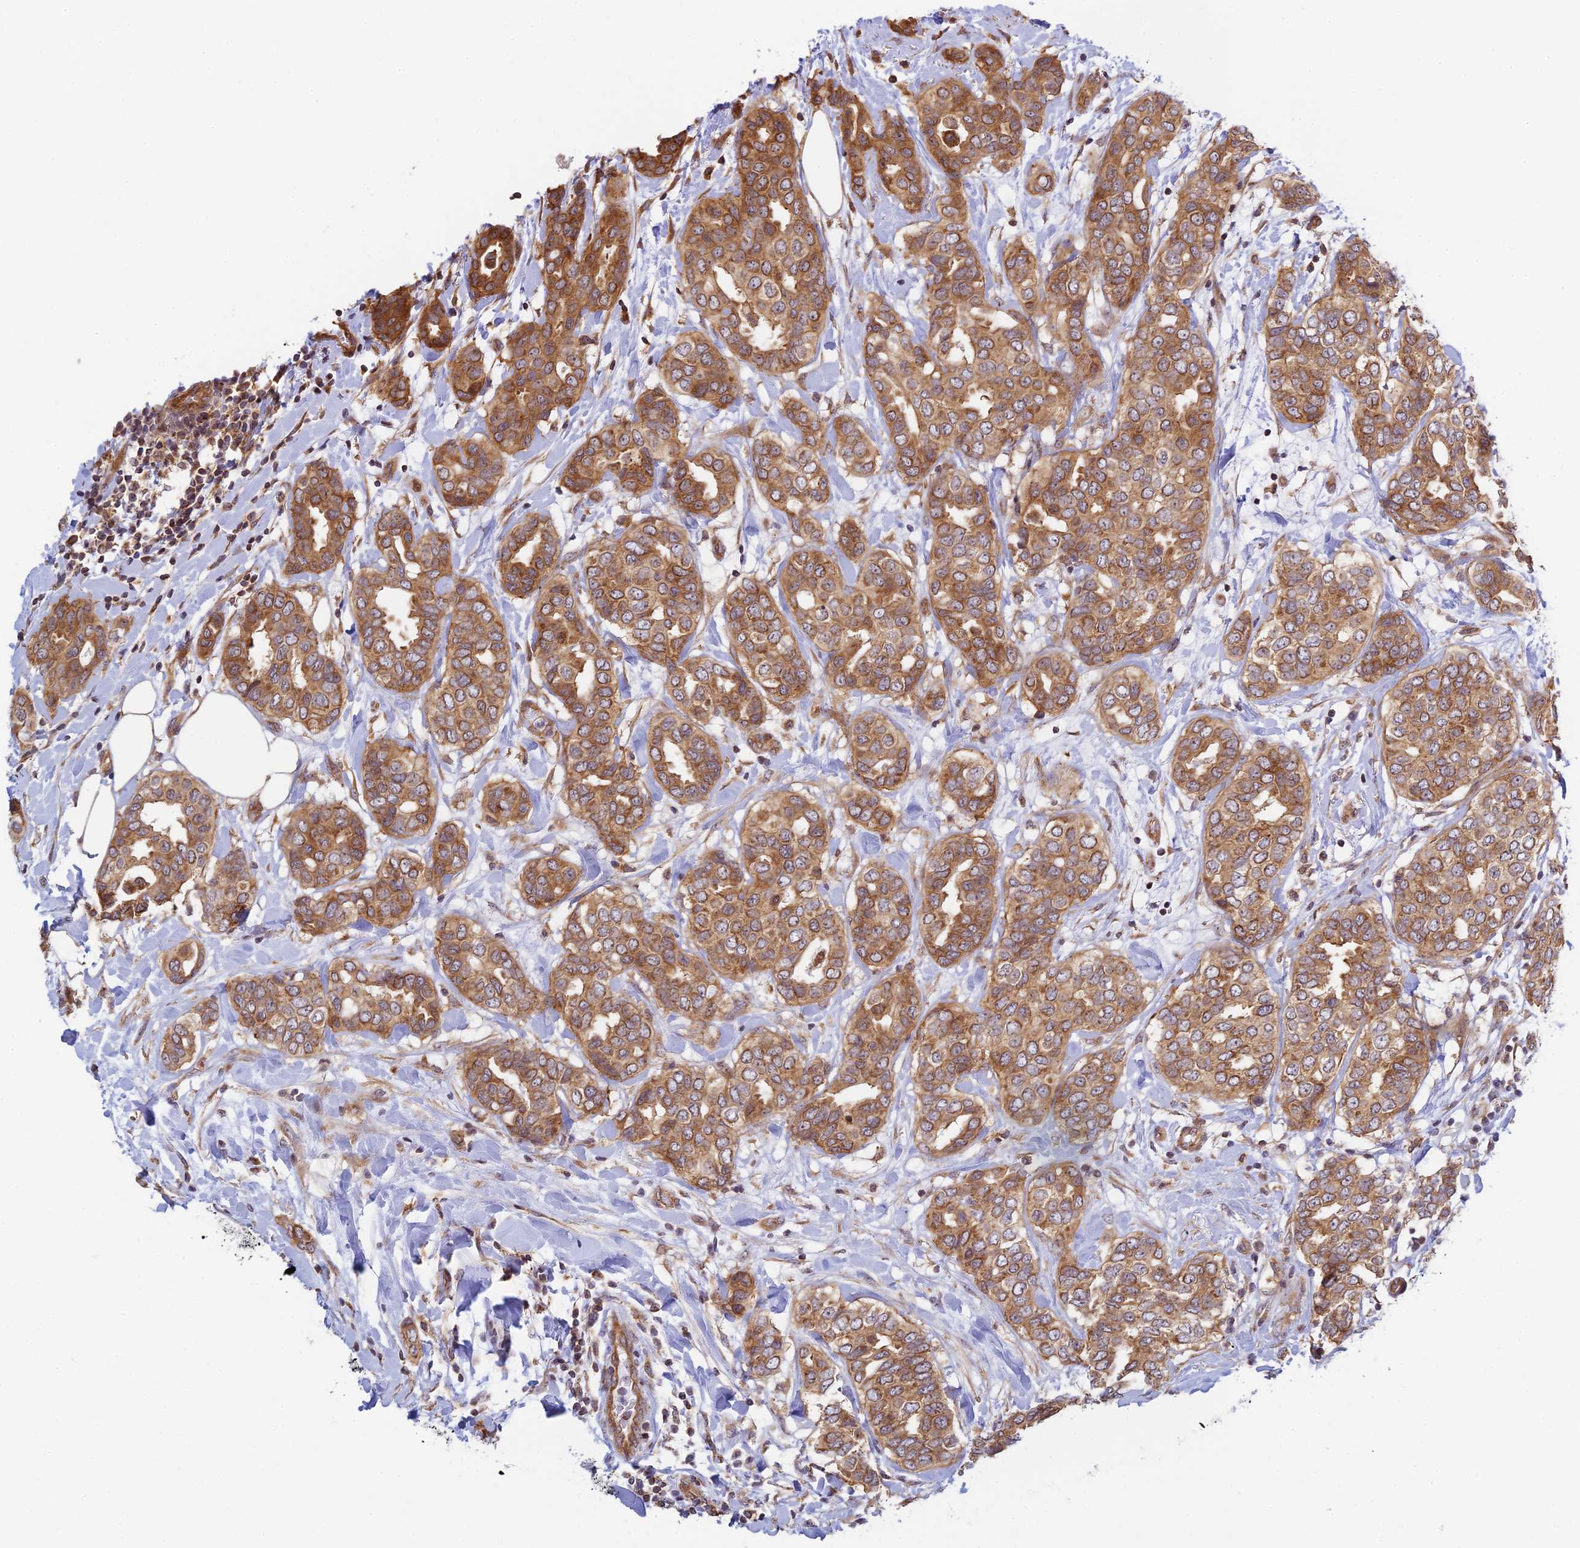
{"staining": {"intensity": "moderate", "quantity": ">75%", "location": "cytoplasmic/membranous"}, "tissue": "breast cancer", "cell_type": "Tumor cells", "image_type": "cancer", "snomed": [{"axis": "morphology", "description": "Lobular carcinoma"}, {"axis": "topography", "description": "Breast"}], "caption": "An image showing moderate cytoplasmic/membranous expression in approximately >75% of tumor cells in breast lobular carcinoma, as visualized by brown immunohistochemical staining.", "gene": "HOOK2", "patient": {"sex": "female", "age": 51}}